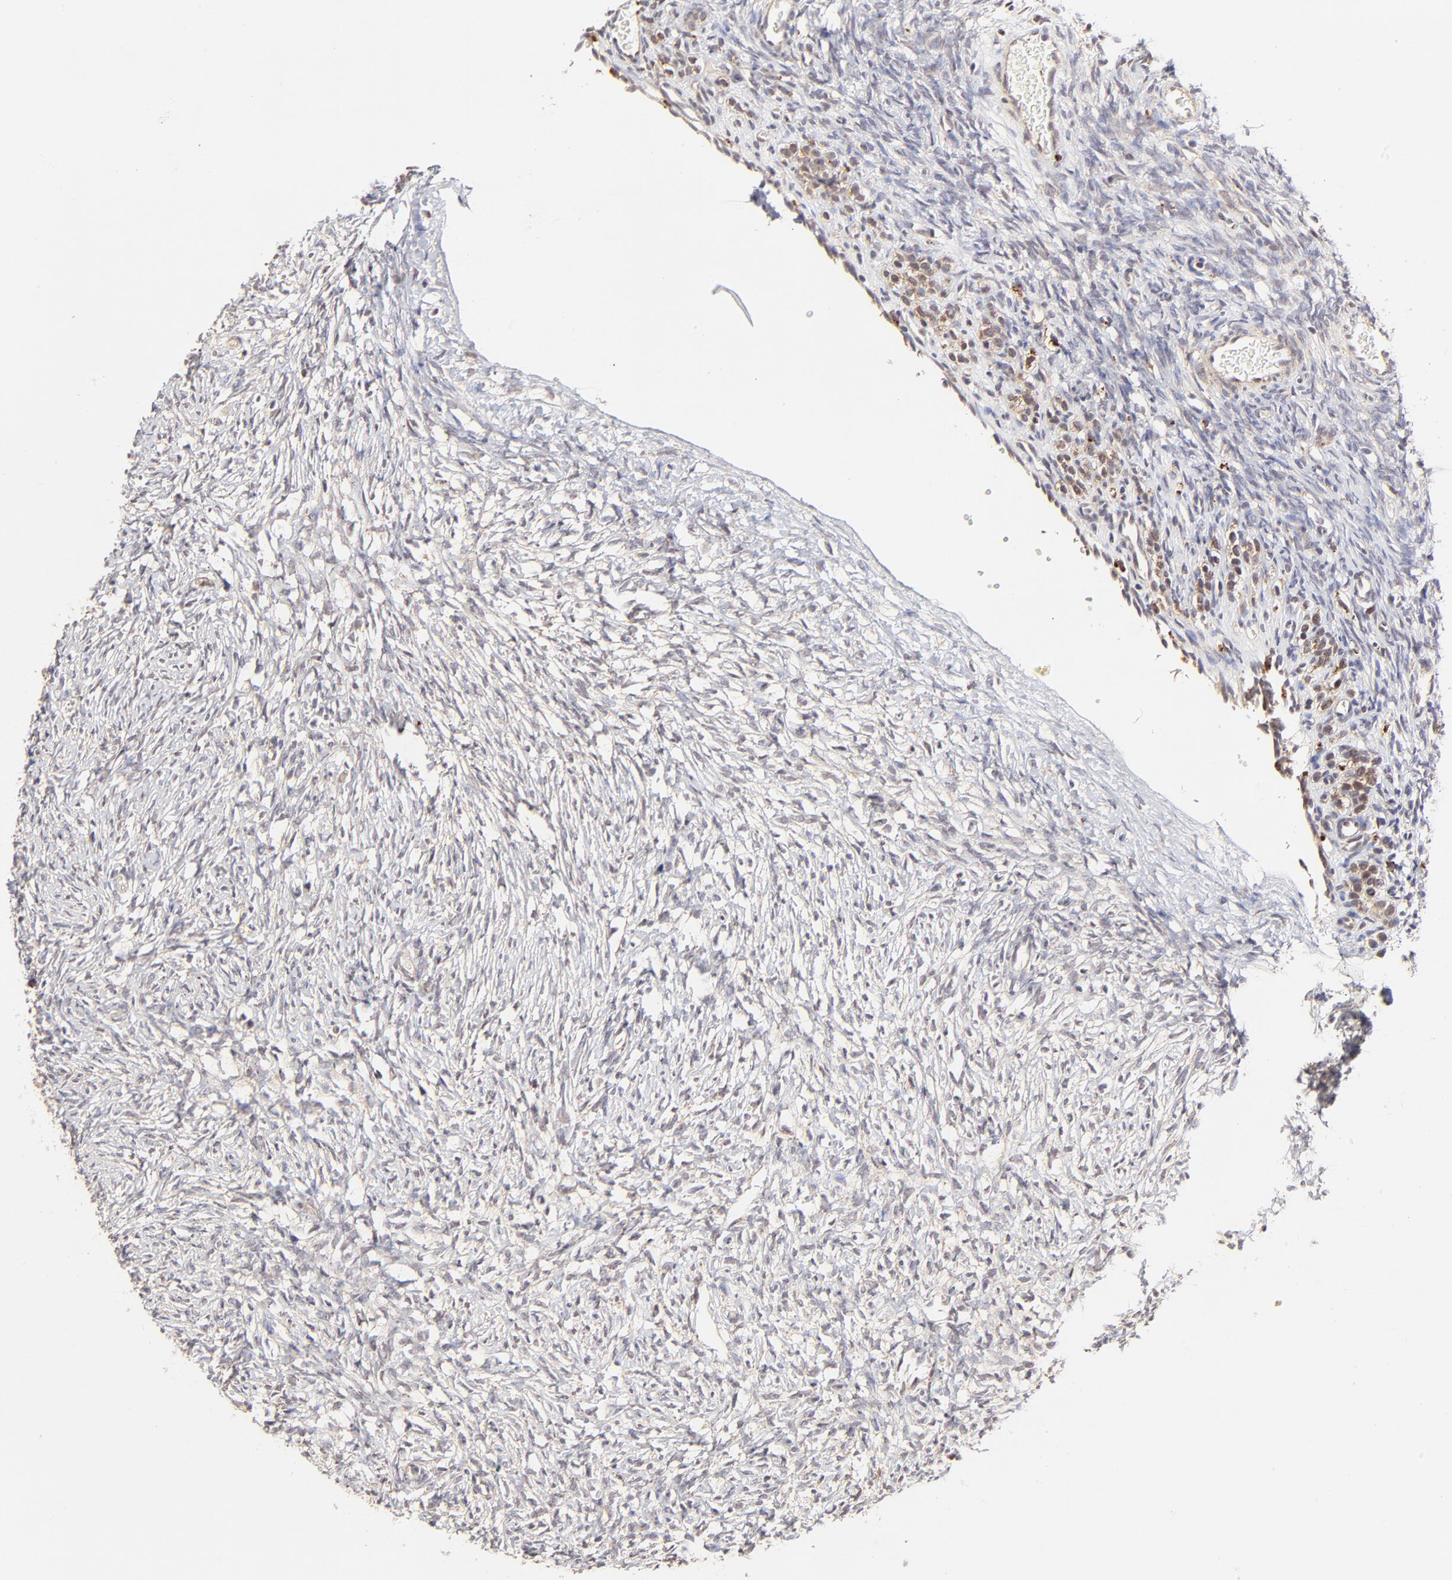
{"staining": {"intensity": "weak", "quantity": ">75%", "location": "cytoplasmic/membranous"}, "tissue": "ovary", "cell_type": "Follicle cells", "image_type": "normal", "snomed": [{"axis": "morphology", "description": "Normal tissue, NOS"}, {"axis": "topography", "description": "Ovary"}], "caption": "High-power microscopy captured an immunohistochemistry image of benign ovary, revealing weak cytoplasmic/membranous staining in about >75% of follicle cells.", "gene": "MAP2K7", "patient": {"sex": "female", "age": 35}}